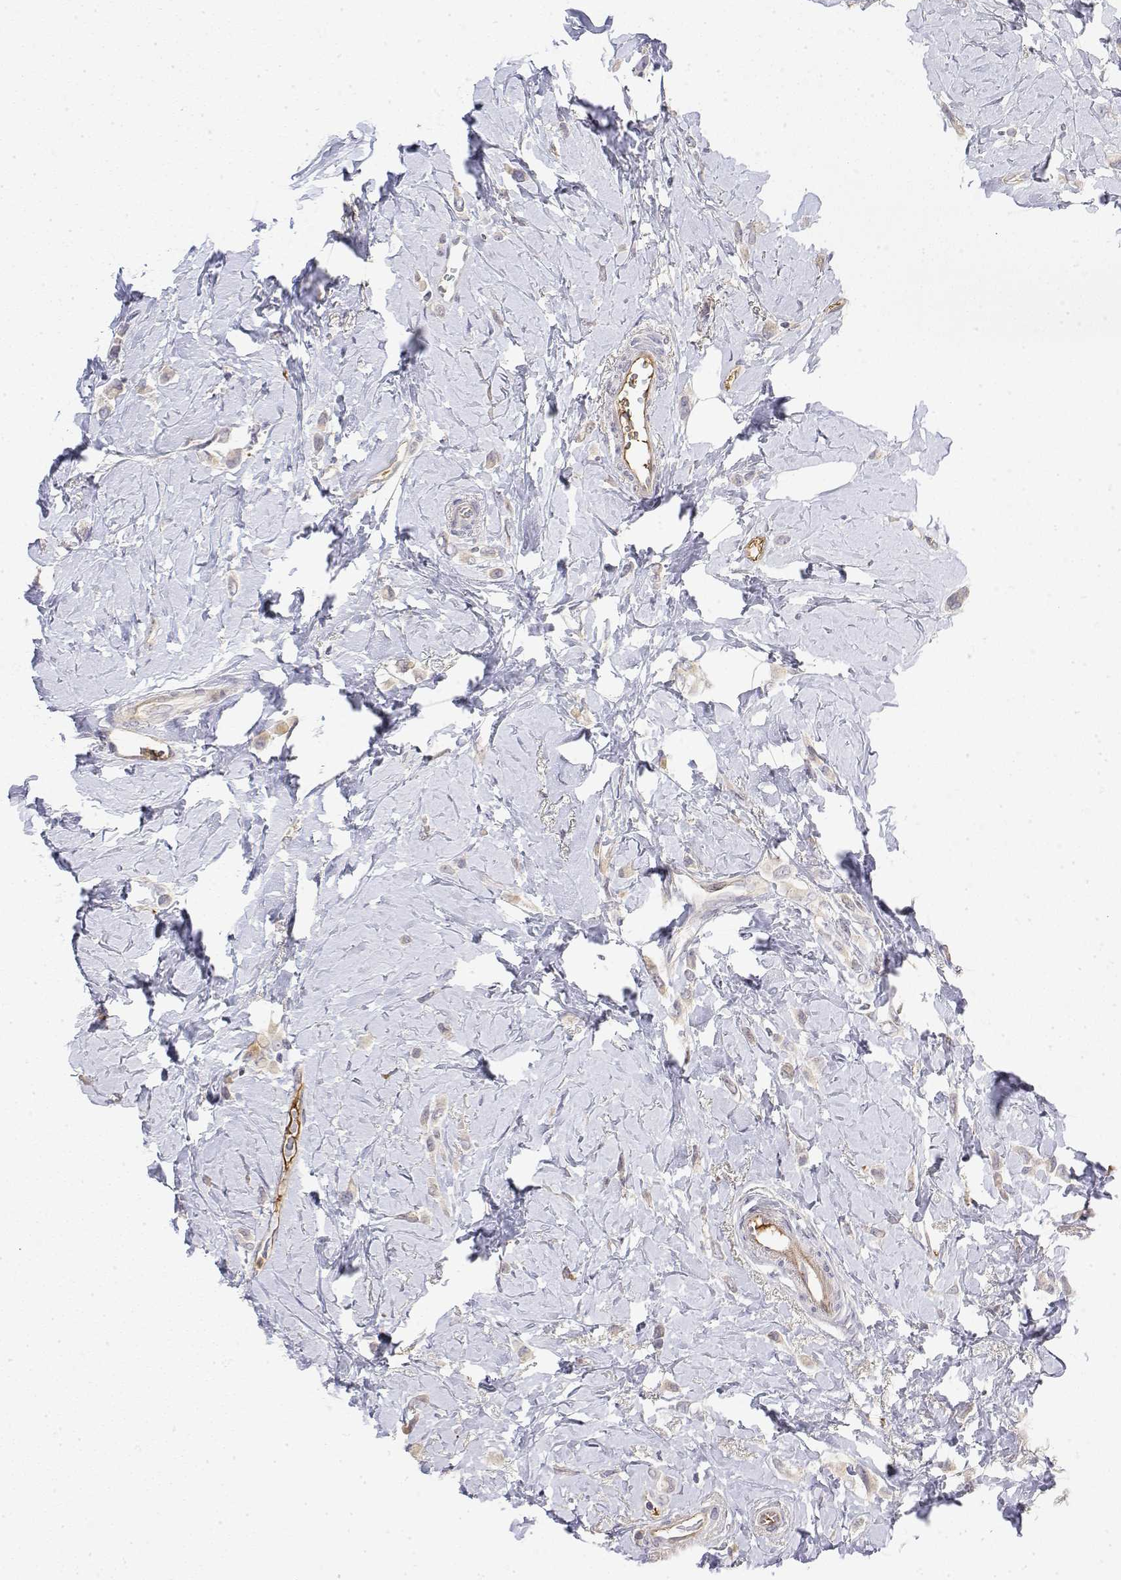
{"staining": {"intensity": "negative", "quantity": "none", "location": "none"}, "tissue": "breast cancer", "cell_type": "Tumor cells", "image_type": "cancer", "snomed": [{"axis": "morphology", "description": "Lobular carcinoma"}, {"axis": "topography", "description": "Breast"}], "caption": "Protein analysis of breast lobular carcinoma reveals no significant positivity in tumor cells.", "gene": "IGFBP4", "patient": {"sex": "female", "age": 66}}